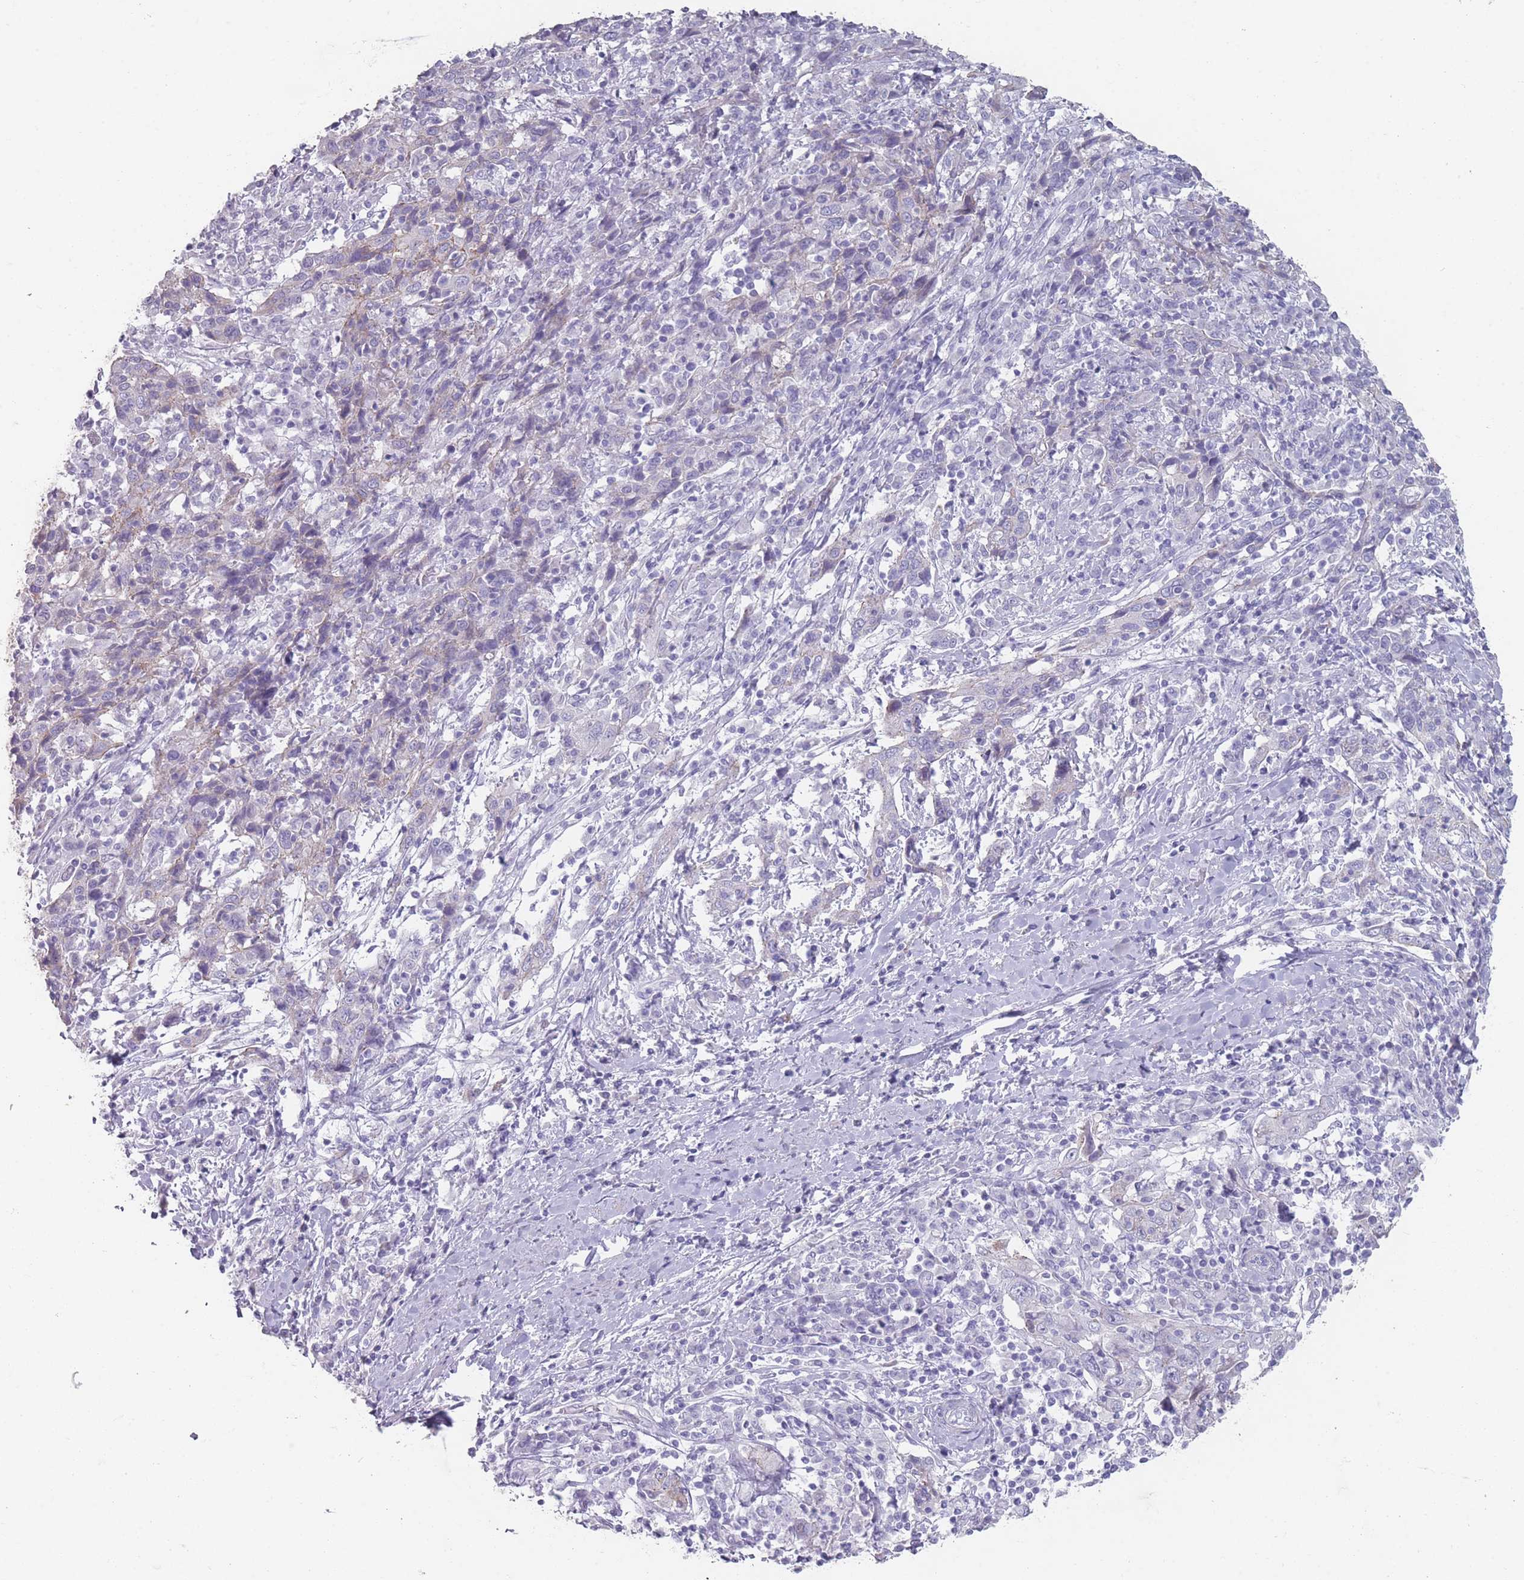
{"staining": {"intensity": "negative", "quantity": "none", "location": "none"}, "tissue": "cervical cancer", "cell_type": "Tumor cells", "image_type": "cancer", "snomed": [{"axis": "morphology", "description": "Squamous cell carcinoma, NOS"}, {"axis": "topography", "description": "Cervix"}], "caption": "IHC image of neoplastic tissue: human cervical cancer stained with DAB (3,3'-diaminobenzidine) shows no significant protein positivity in tumor cells.", "gene": "RHBG", "patient": {"sex": "female", "age": 46}}